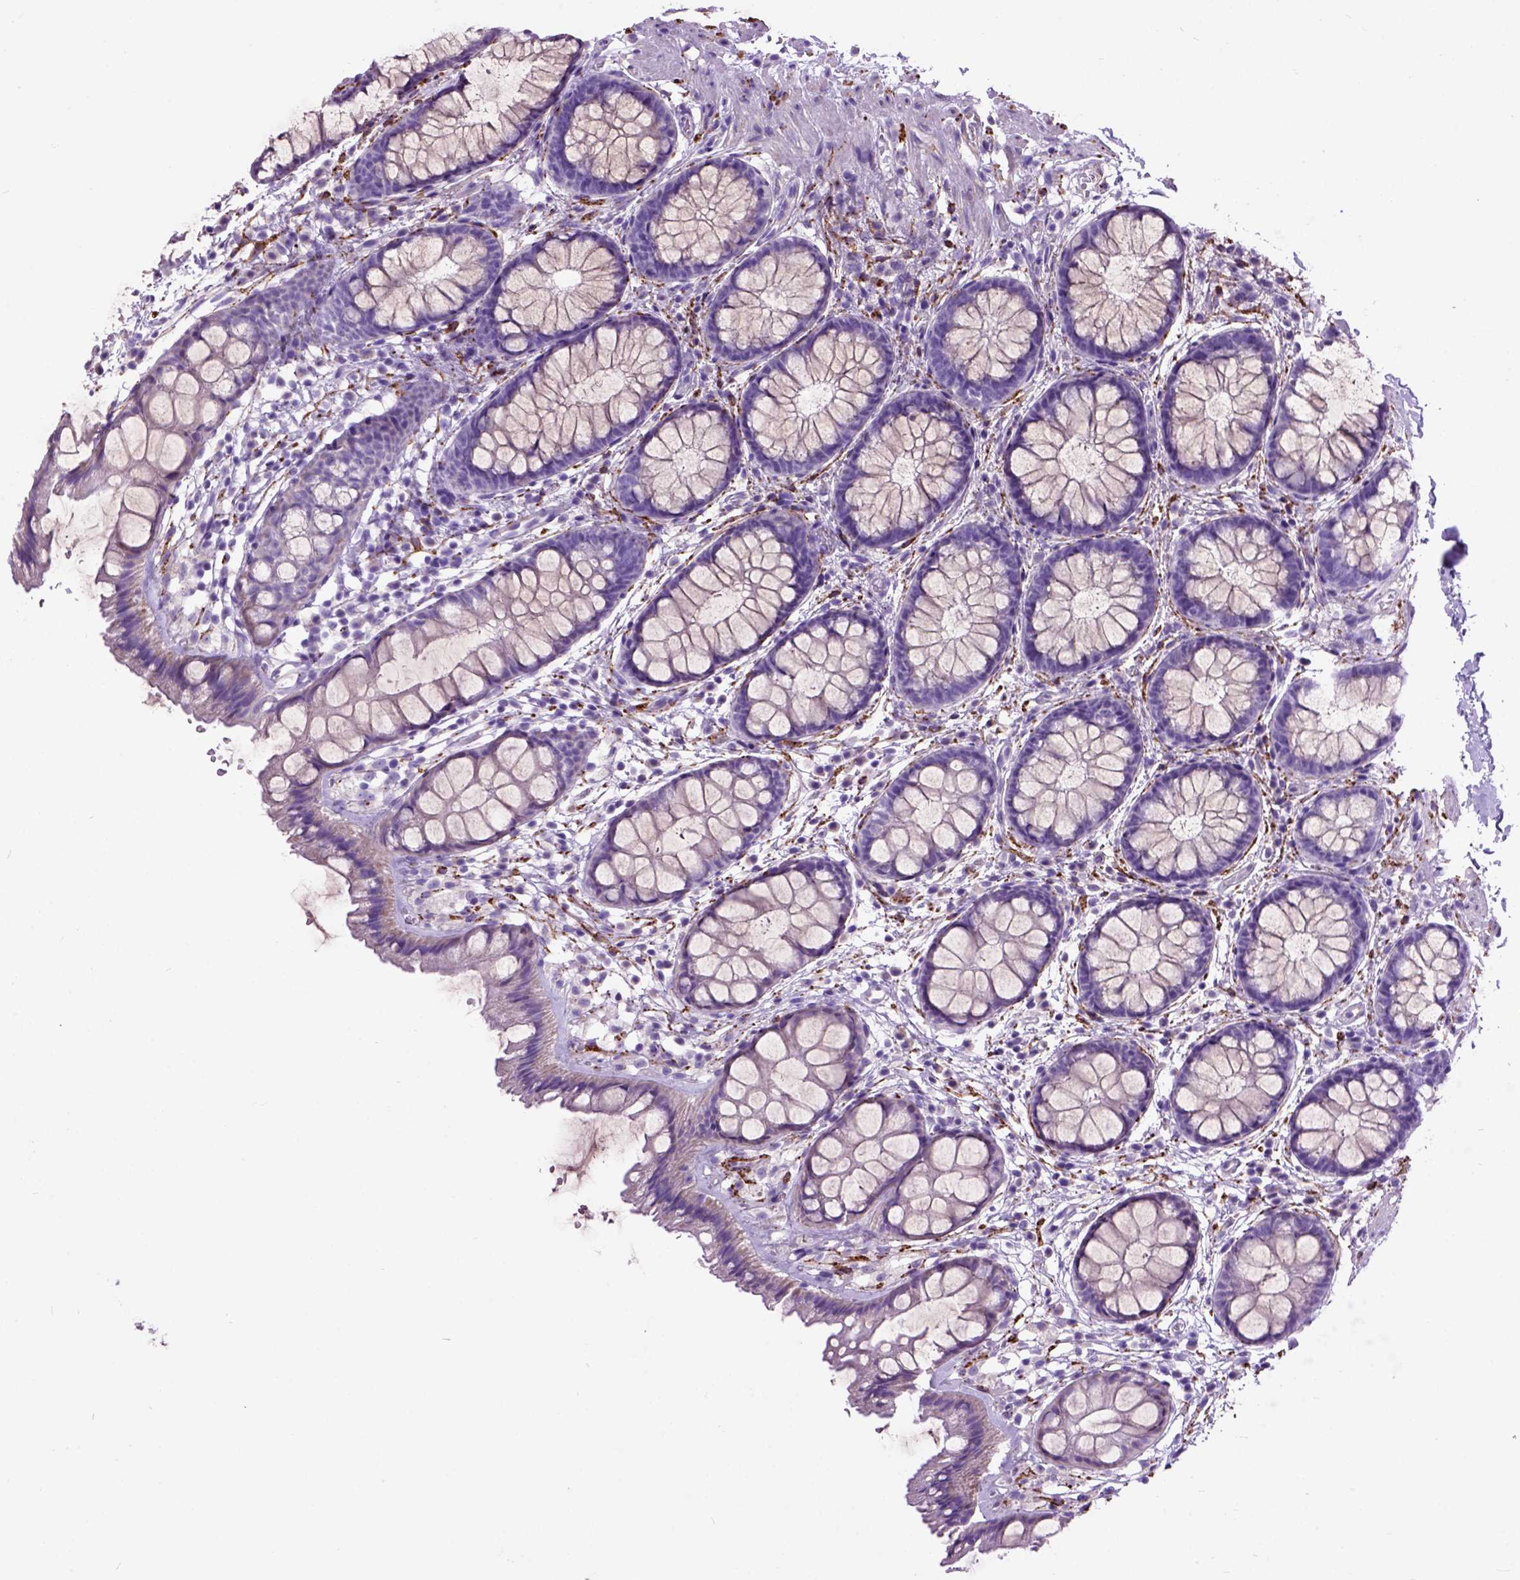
{"staining": {"intensity": "negative", "quantity": "none", "location": "none"}, "tissue": "rectum", "cell_type": "Glandular cells", "image_type": "normal", "snomed": [{"axis": "morphology", "description": "Normal tissue, NOS"}, {"axis": "topography", "description": "Rectum"}], "caption": "Rectum was stained to show a protein in brown. There is no significant staining in glandular cells.", "gene": "MAPT", "patient": {"sex": "female", "age": 62}}